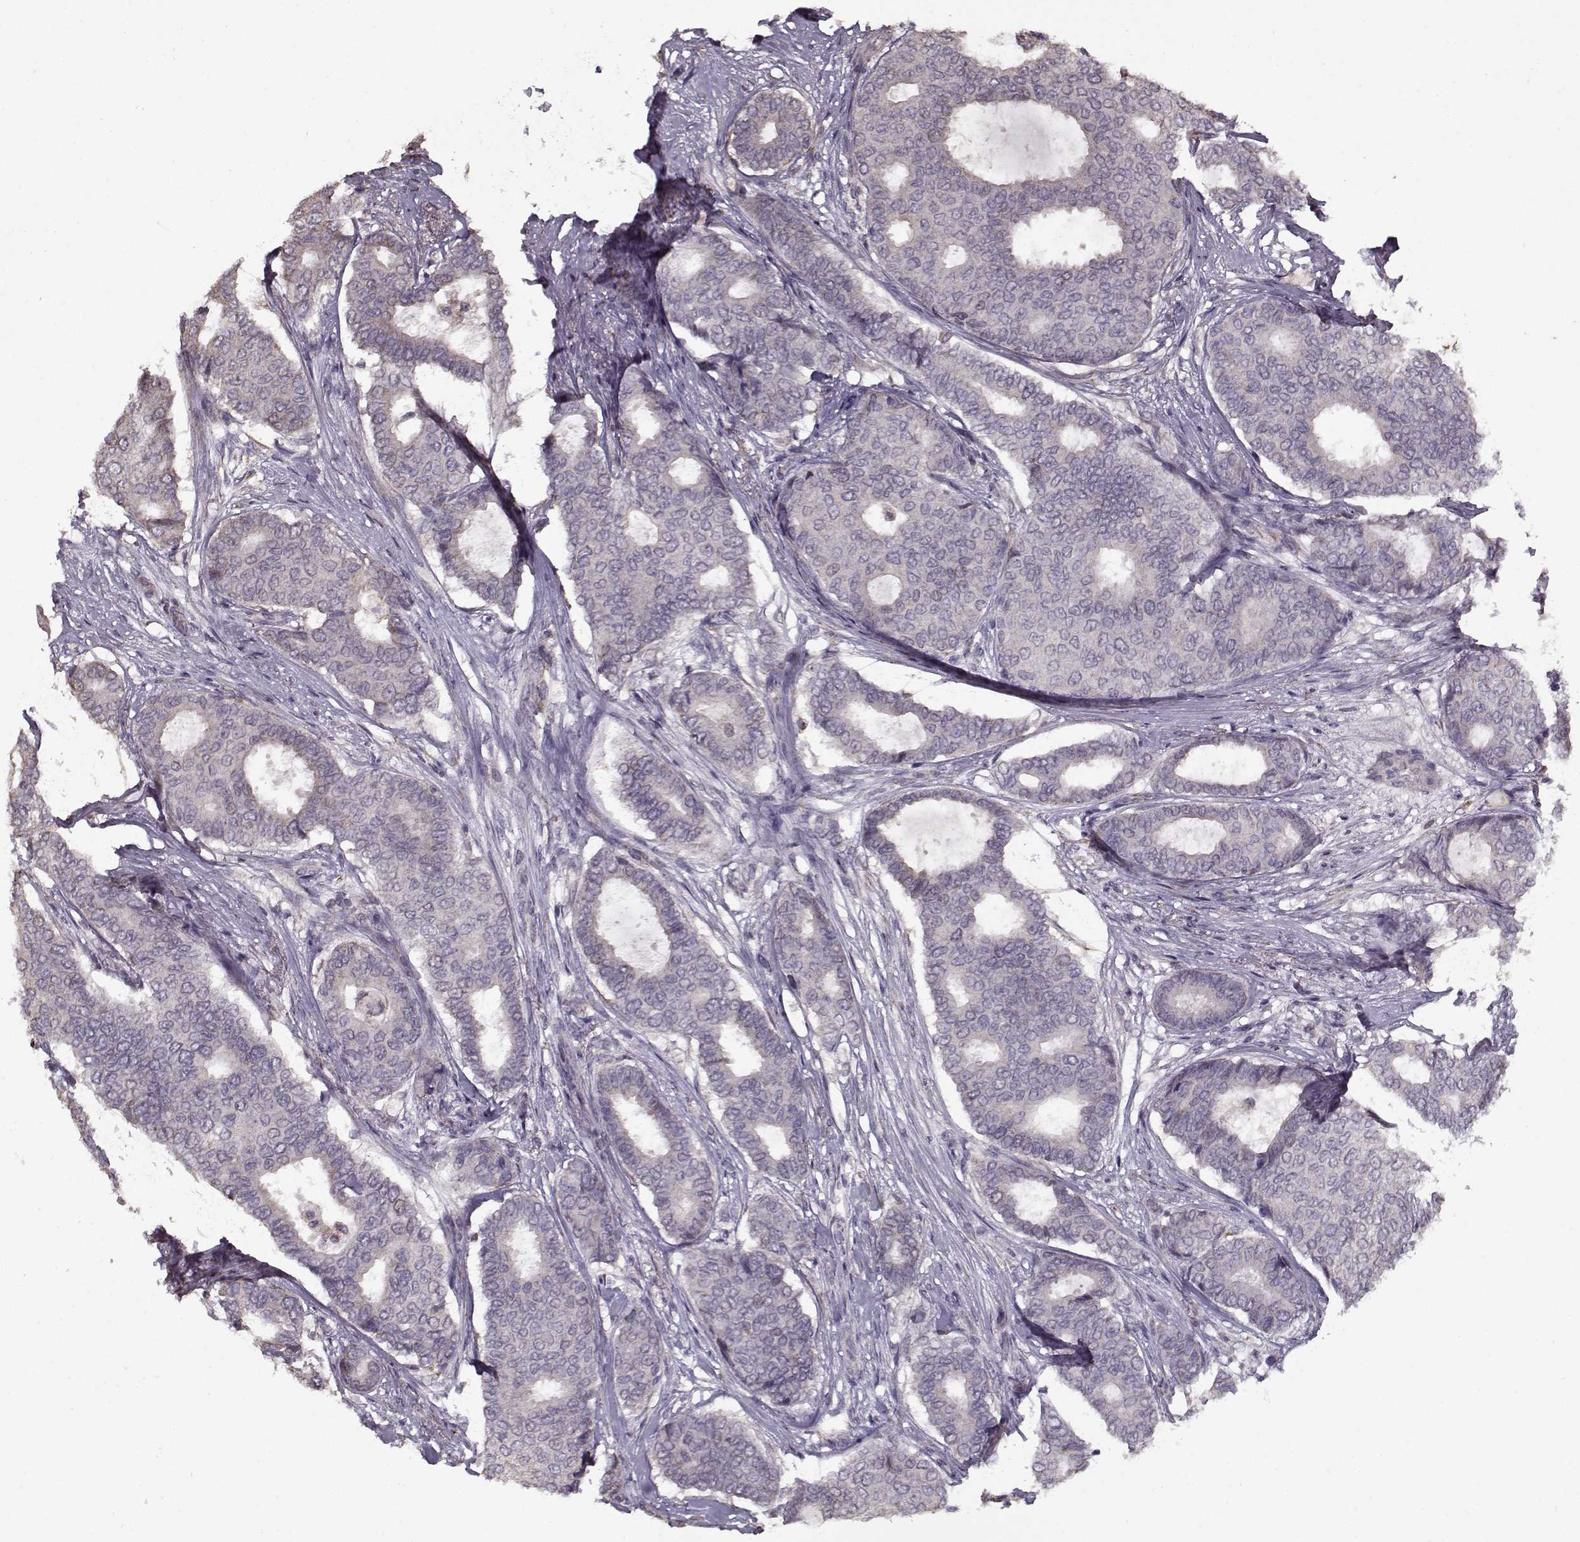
{"staining": {"intensity": "negative", "quantity": "none", "location": "none"}, "tissue": "breast cancer", "cell_type": "Tumor cells", "image_type": "cancer", "snomed": [{"axis": "morphology", "description": "Duct carcinoma"}, {"axis": "topography", "description": "Breast"}], "caption": "Immunohistochemistry (IHC) image of human breast cancer (invasive ductal carcinoma) stained for a protein (brown), which displays no expression in tumor cells.", "gene": "LAMA2", "patient": {"sex": "female", "age": 75}}